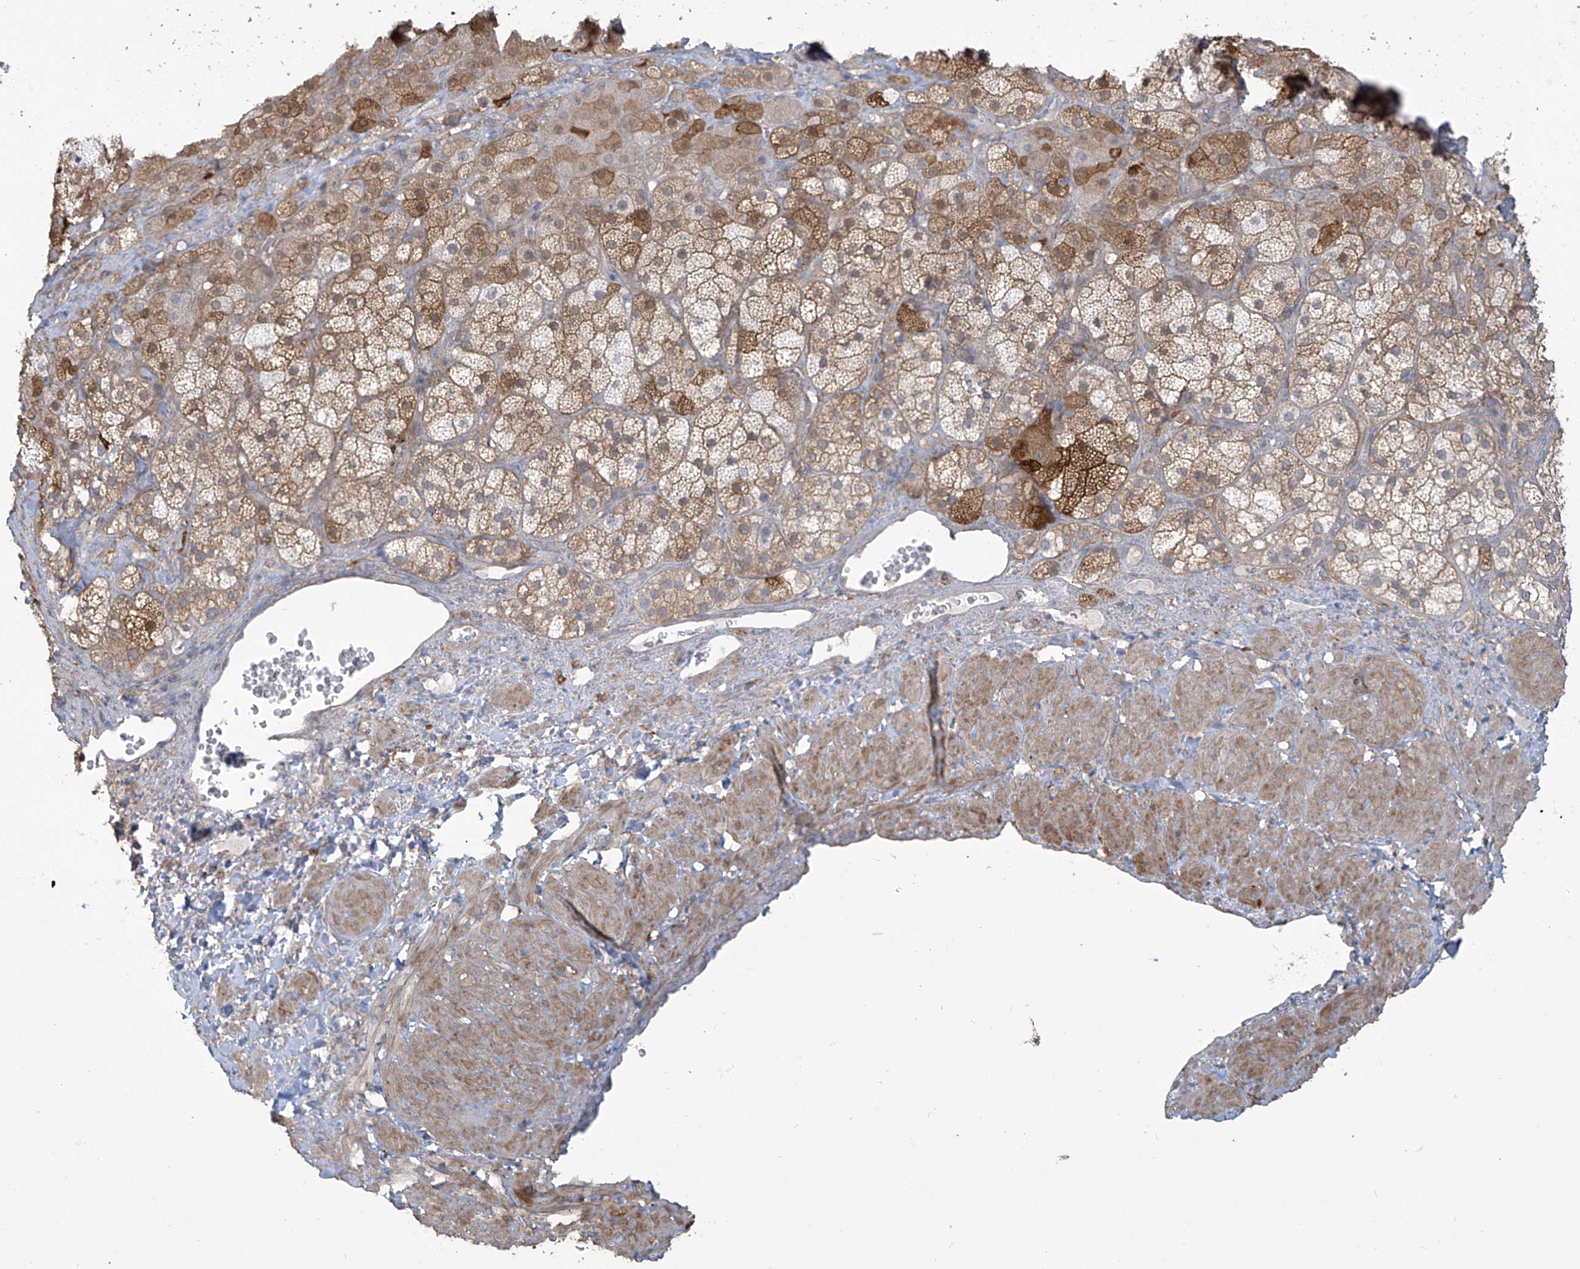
{"staining": {"intensity": "moderate", "quantity": "25%-75%", "location": "cytoplasmic/membranous"}, "tissue": "adrenal gland", "cell_type": "Glandular cells", "image_type": "normal", "snomed": [{"axis": "morphology", "description": "Normal tissue, NOS"}, {"axis": "topography", "description": "Adrenal gland"}], "caption": "Adrenal gland stained for a protein (brown) reveals moderate cytoplasmic/membranous positive expression in about 25%-75% of glandular cells.", "gene": "TAGAP", "patient": {"sex": "male", "age": 57}}